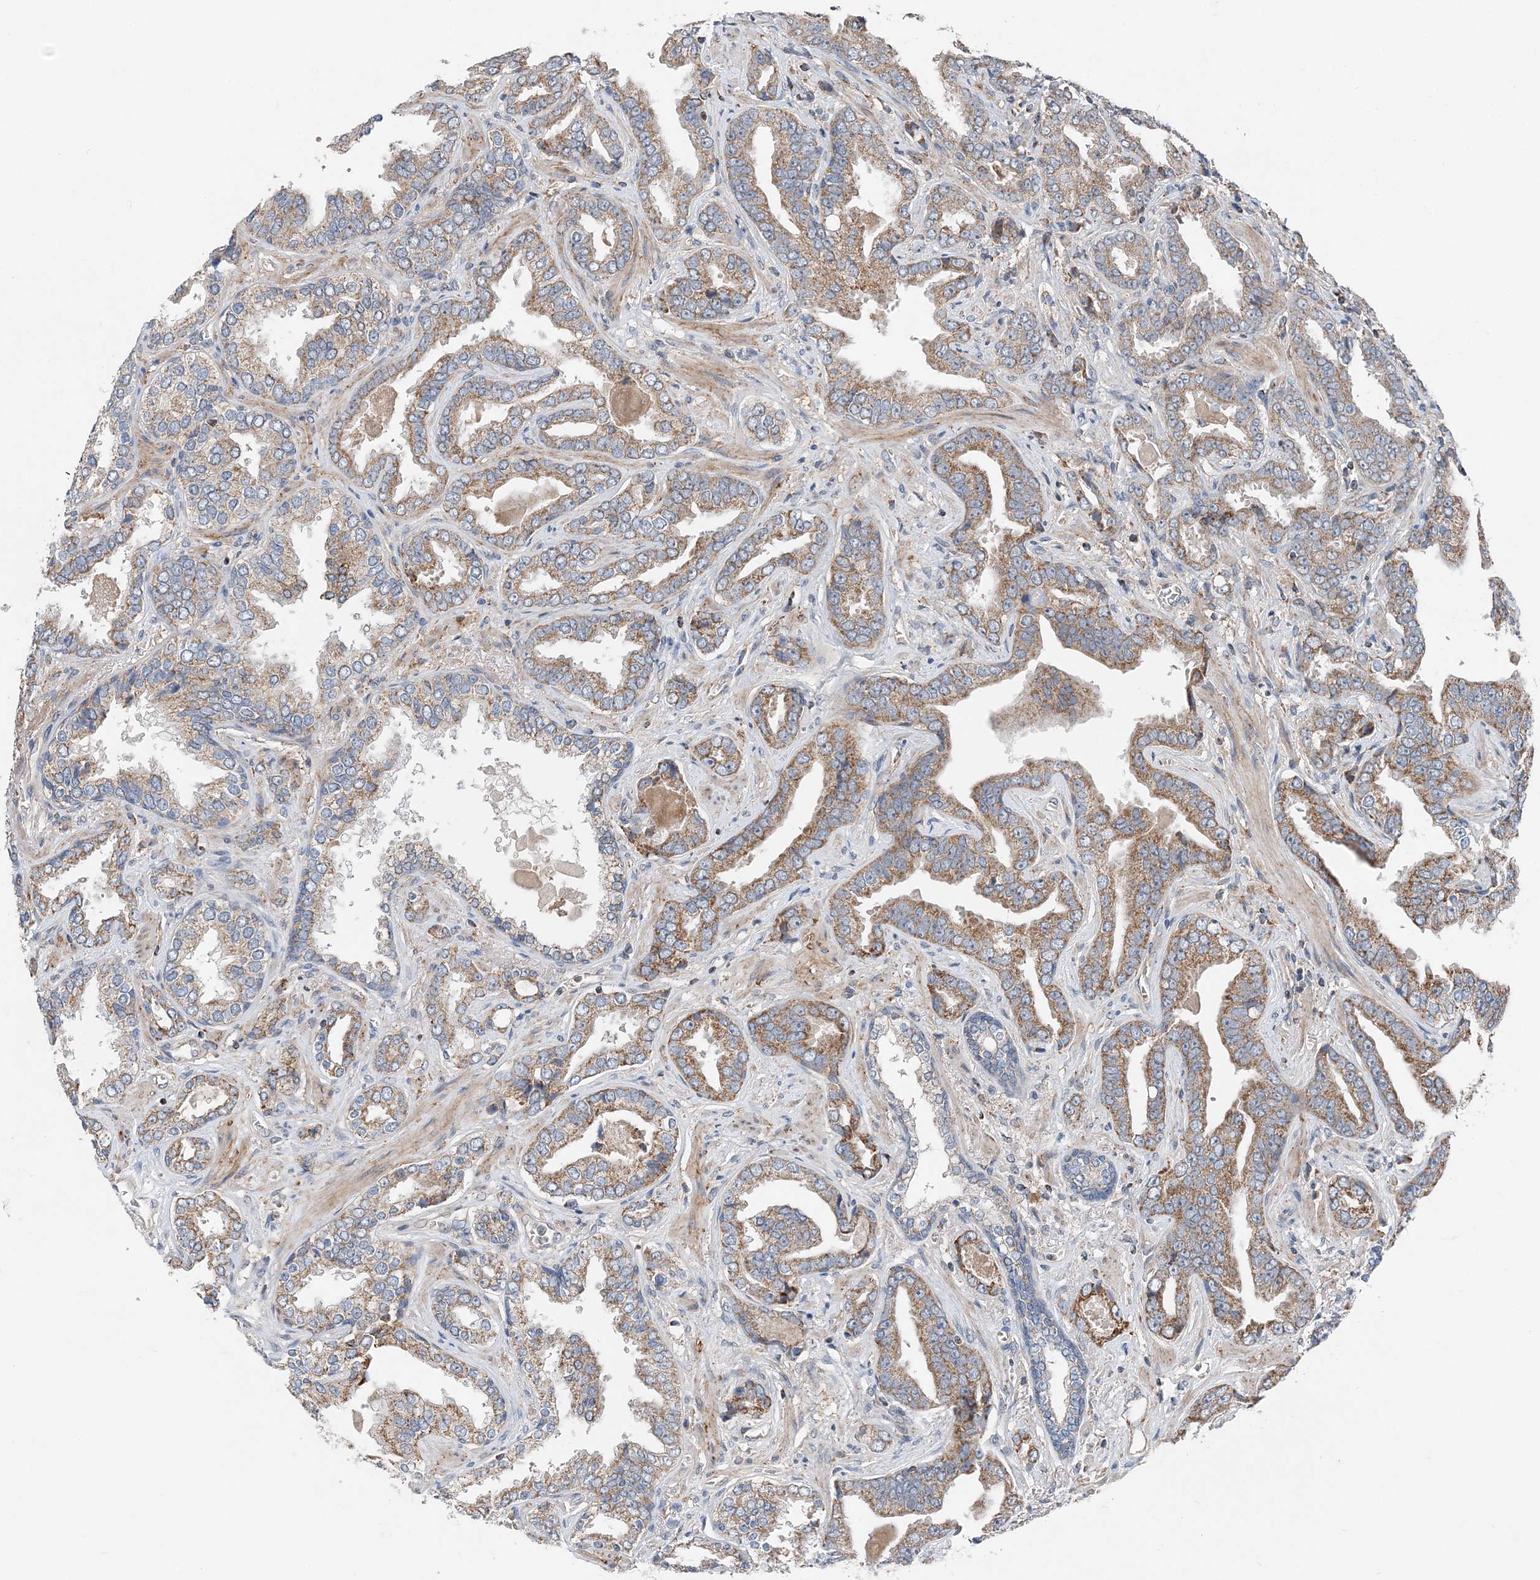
{"staining": {"intensity": "moderate", "quantity": ">75%", "location": "cytoplasmic/membranous"}, "tissue": "prostate cancer", "cell_type": "Tumor cells", "image_type": "cancer", "snomed": [{"axis": "morphology", "description": "Adenocarcinoma, Low grade"}, {"axis": "topography", "description": "Prostate"}], "caption": "Immunohistochemical staining of prostate cancer reveals moderate cytoplasmic/membranous protein expression in approximately >75% of tumor cells.", "gene": "SPRY2", "patient": {"sex": "male", "age": 60}}